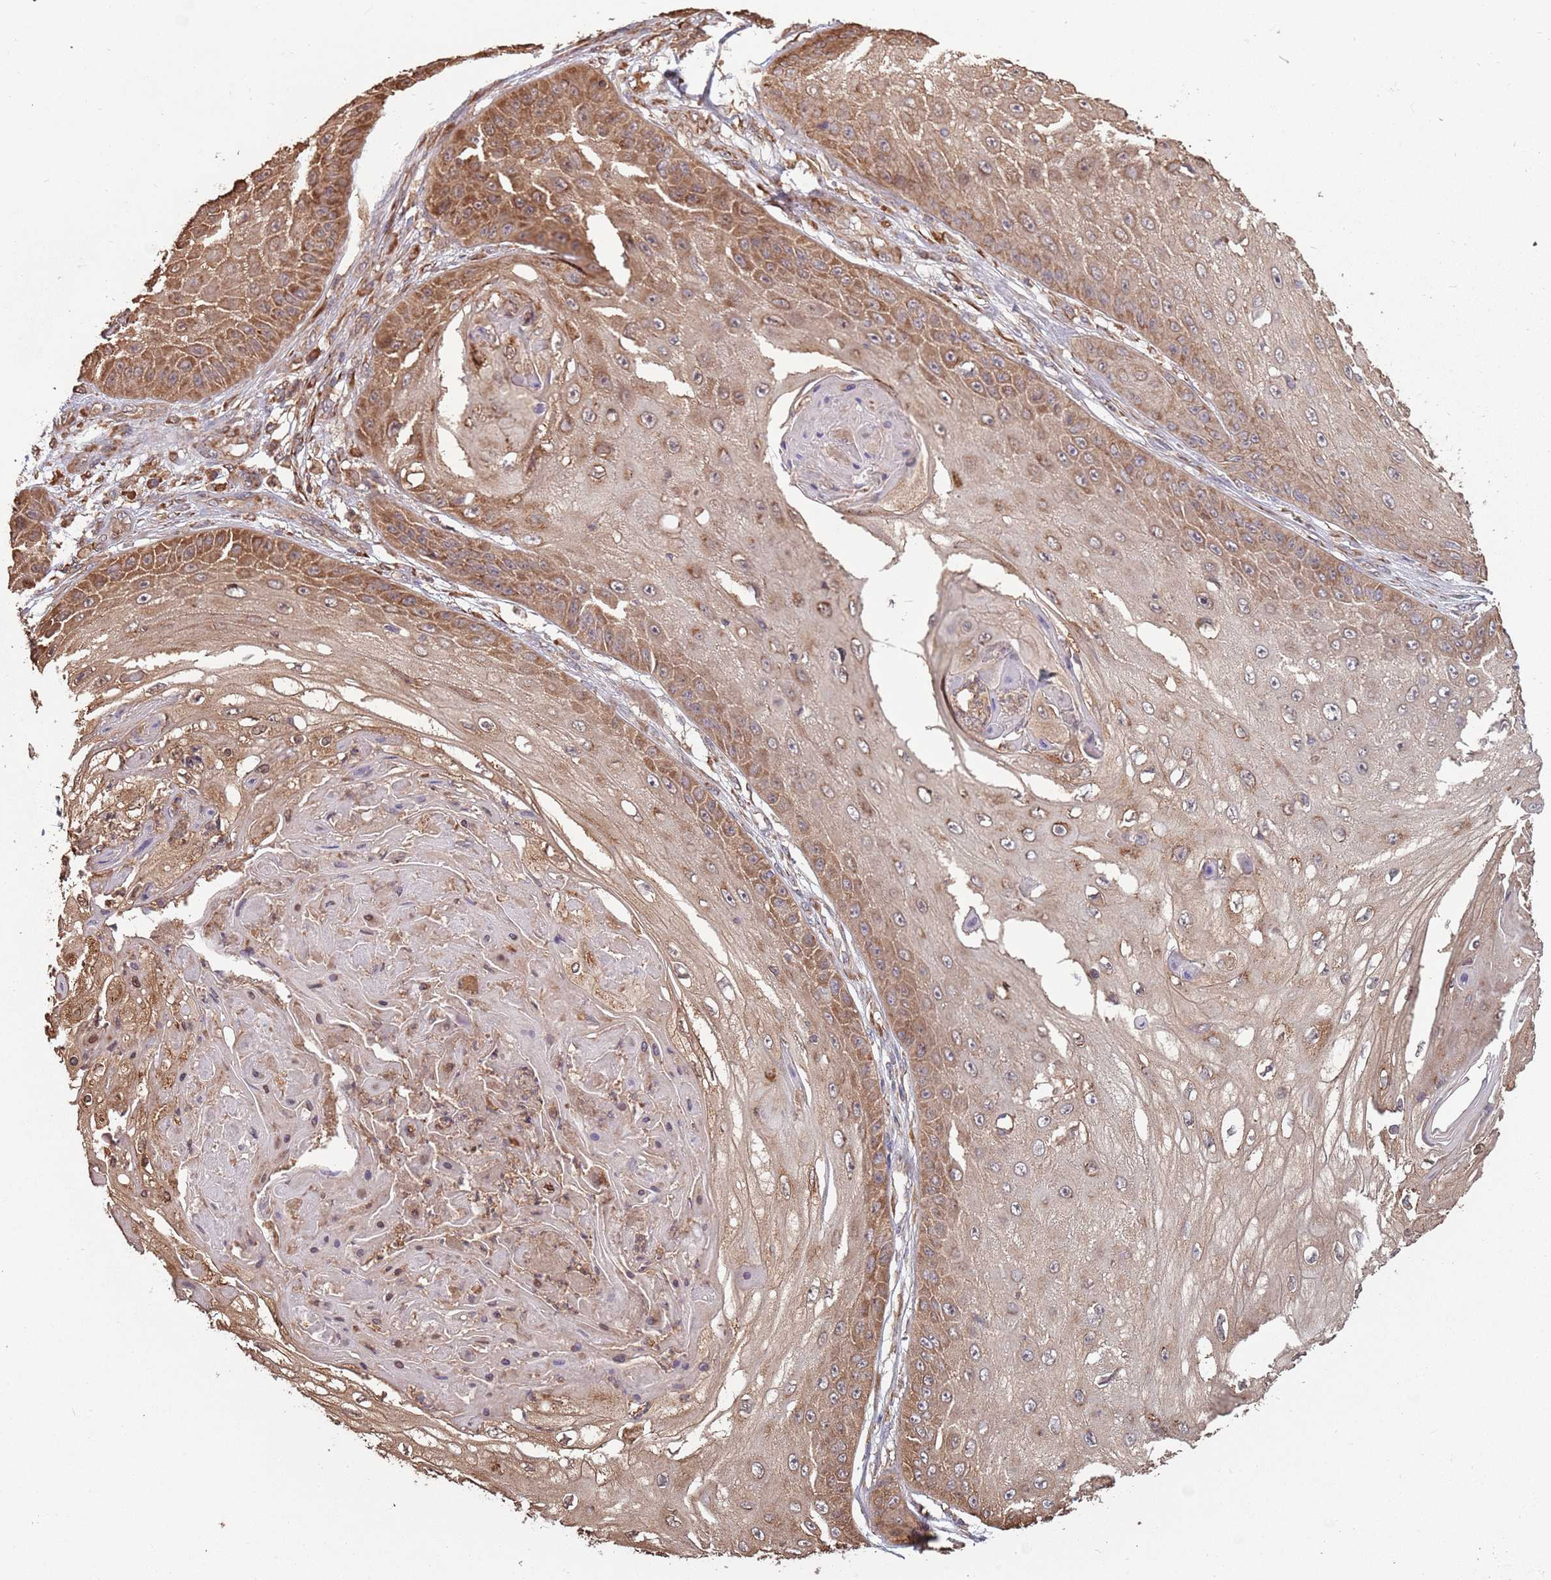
{"staining": {"intensity": "moderate", "quantity": "25%-75%", "location": "cytoplasmic/membranous"}, "tissue": "skin cancer", "cell_type": "Tumor cells", "image_type": "cancer", "snomed": [{"axis": "morphology", "description": "Squamous cell carcinoma, NOS"}, {"axis": "topography", "description": "Skin"}], "caption": "The immunohistochemical stain labels moderate cytoplasmic/membranous positivity in tumor cells of squamous cell carcinoma (skin) tissue.", "gene": "COG4", "patient": {"sex": "male", "age": 70}}